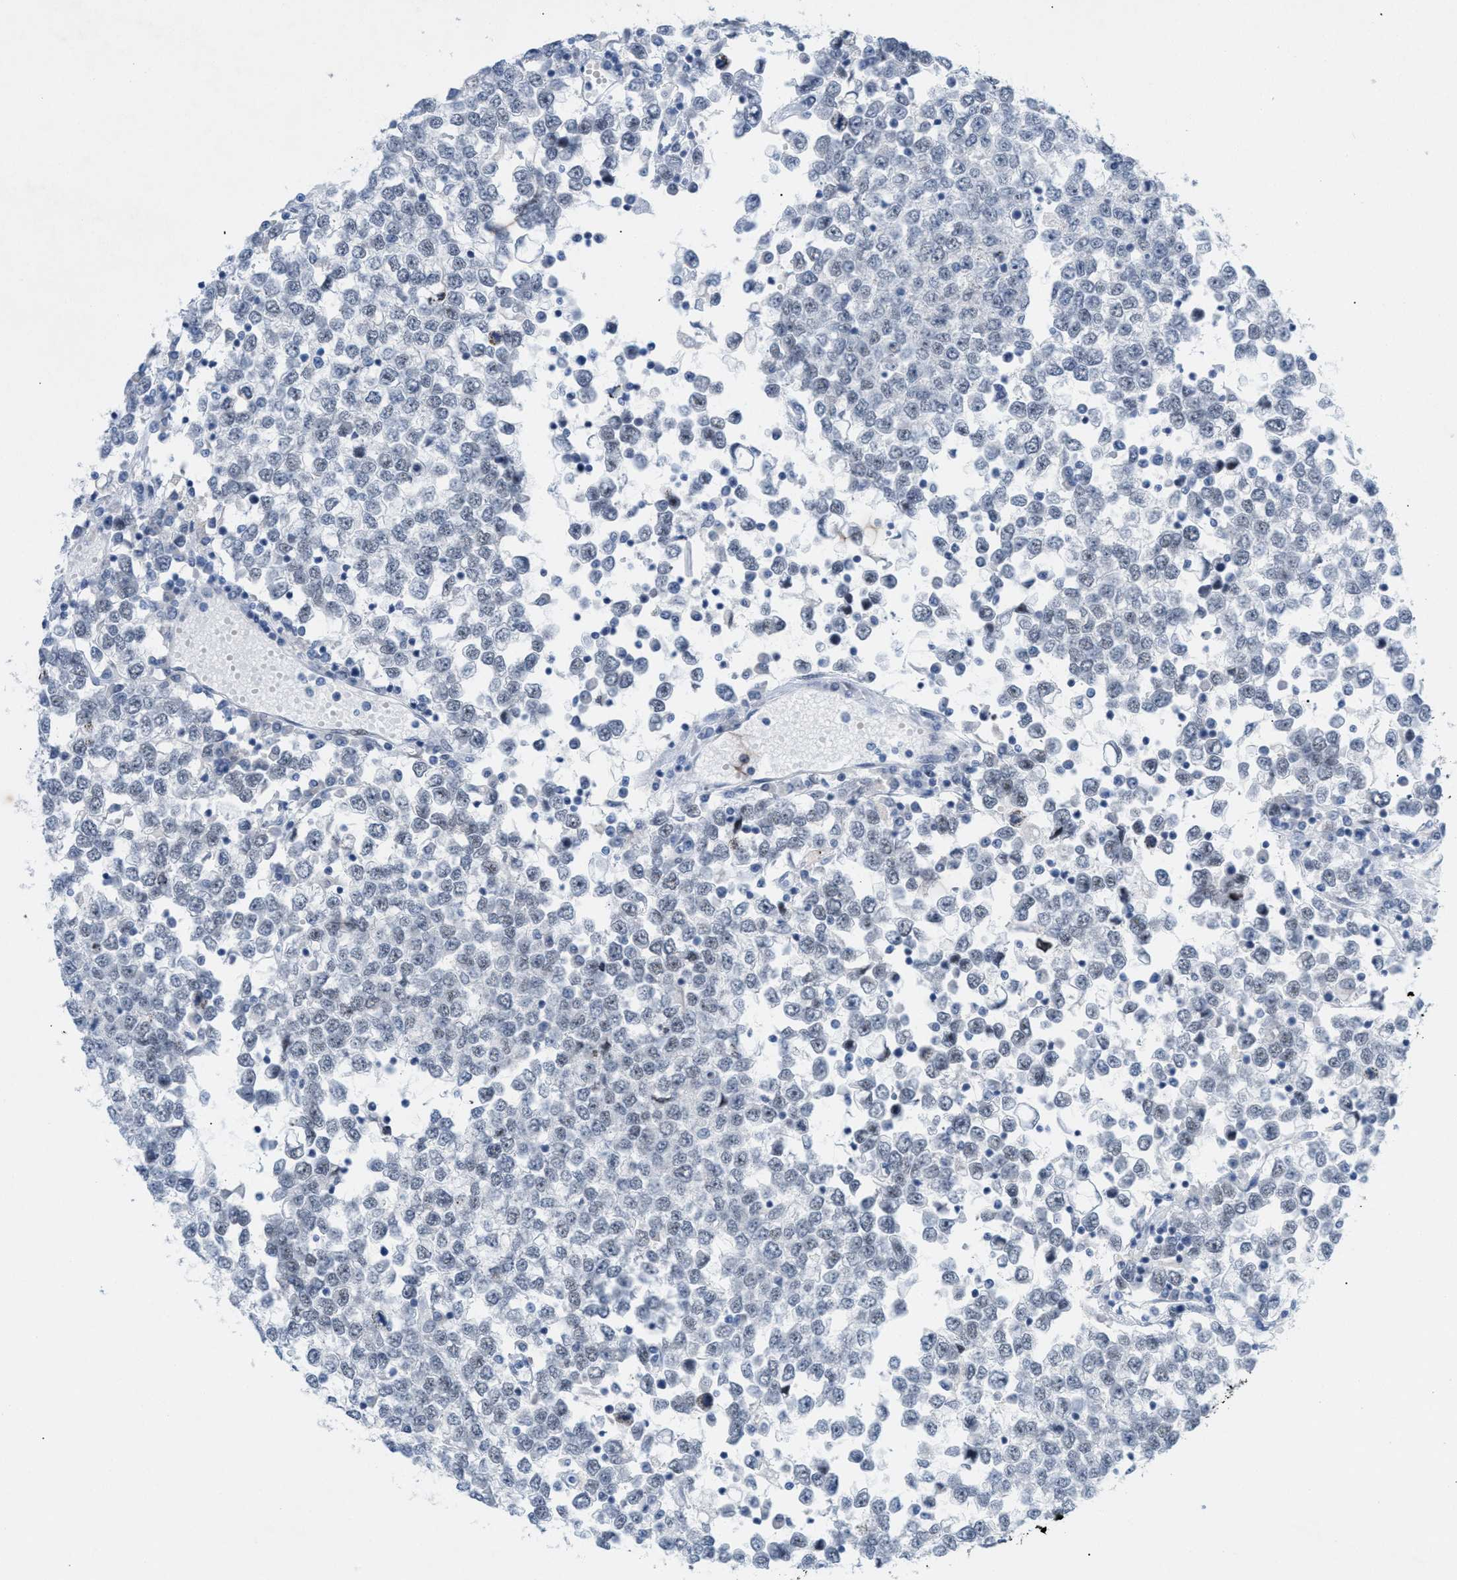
{"staining": {"intensity": "negative", "quantity": "none", "location": "none"}, "tissue": "testis cancer", "cell_type": "Tumor cells", "image_type": "cancer", "snomed": [{"axis": "morphology", "description": "Seminoma, NOS"}, {"axis": "topography", "description": "Testis"}], "caption": "An image of testis cancer stained for a protein demonstrates no brown staining in tumor cells. Nuclei are stained in blue.", "gene": "WIPI2", "patient": {"sex": "male", "age": 65}}